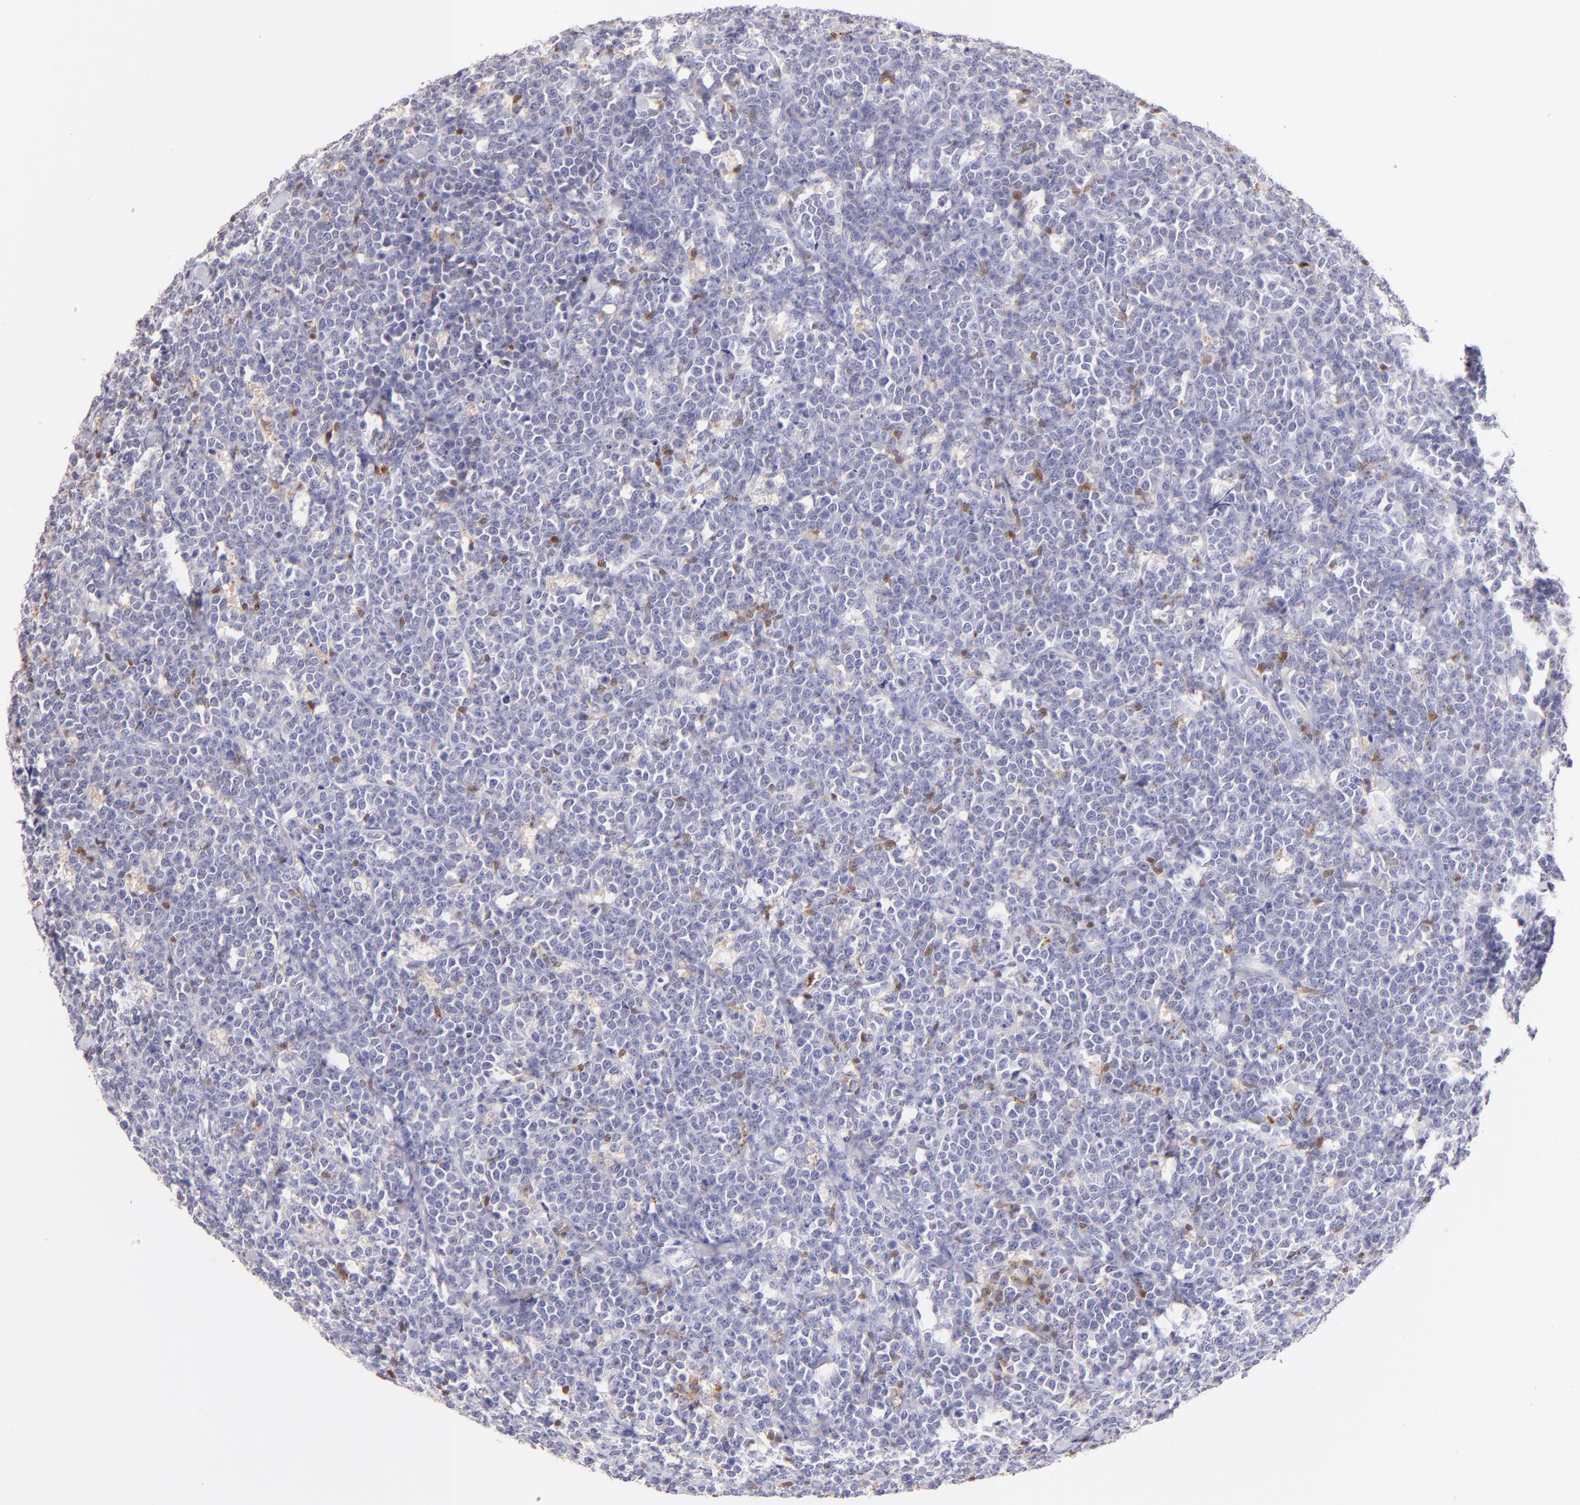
{"staining": {"intensity": "negative", "quantity": "none", "location": "none"}, "tissue": "lymphoma", "cell_type": "Tumor cells", "image_type": "cancer", "snomed": [{"axis": "morphology", "description": "Malignant lymphoma, non-Hodgkin's type, High grade"}, {"axis": "topography", "description": "Small intestine"}, {"axis": "topography", "description": "Colon"}], "caption": "Tumor cells show no significant expression in lymphoma.", "gene": "ZAP70", "patient": {"sex": "male", "age": 8}}